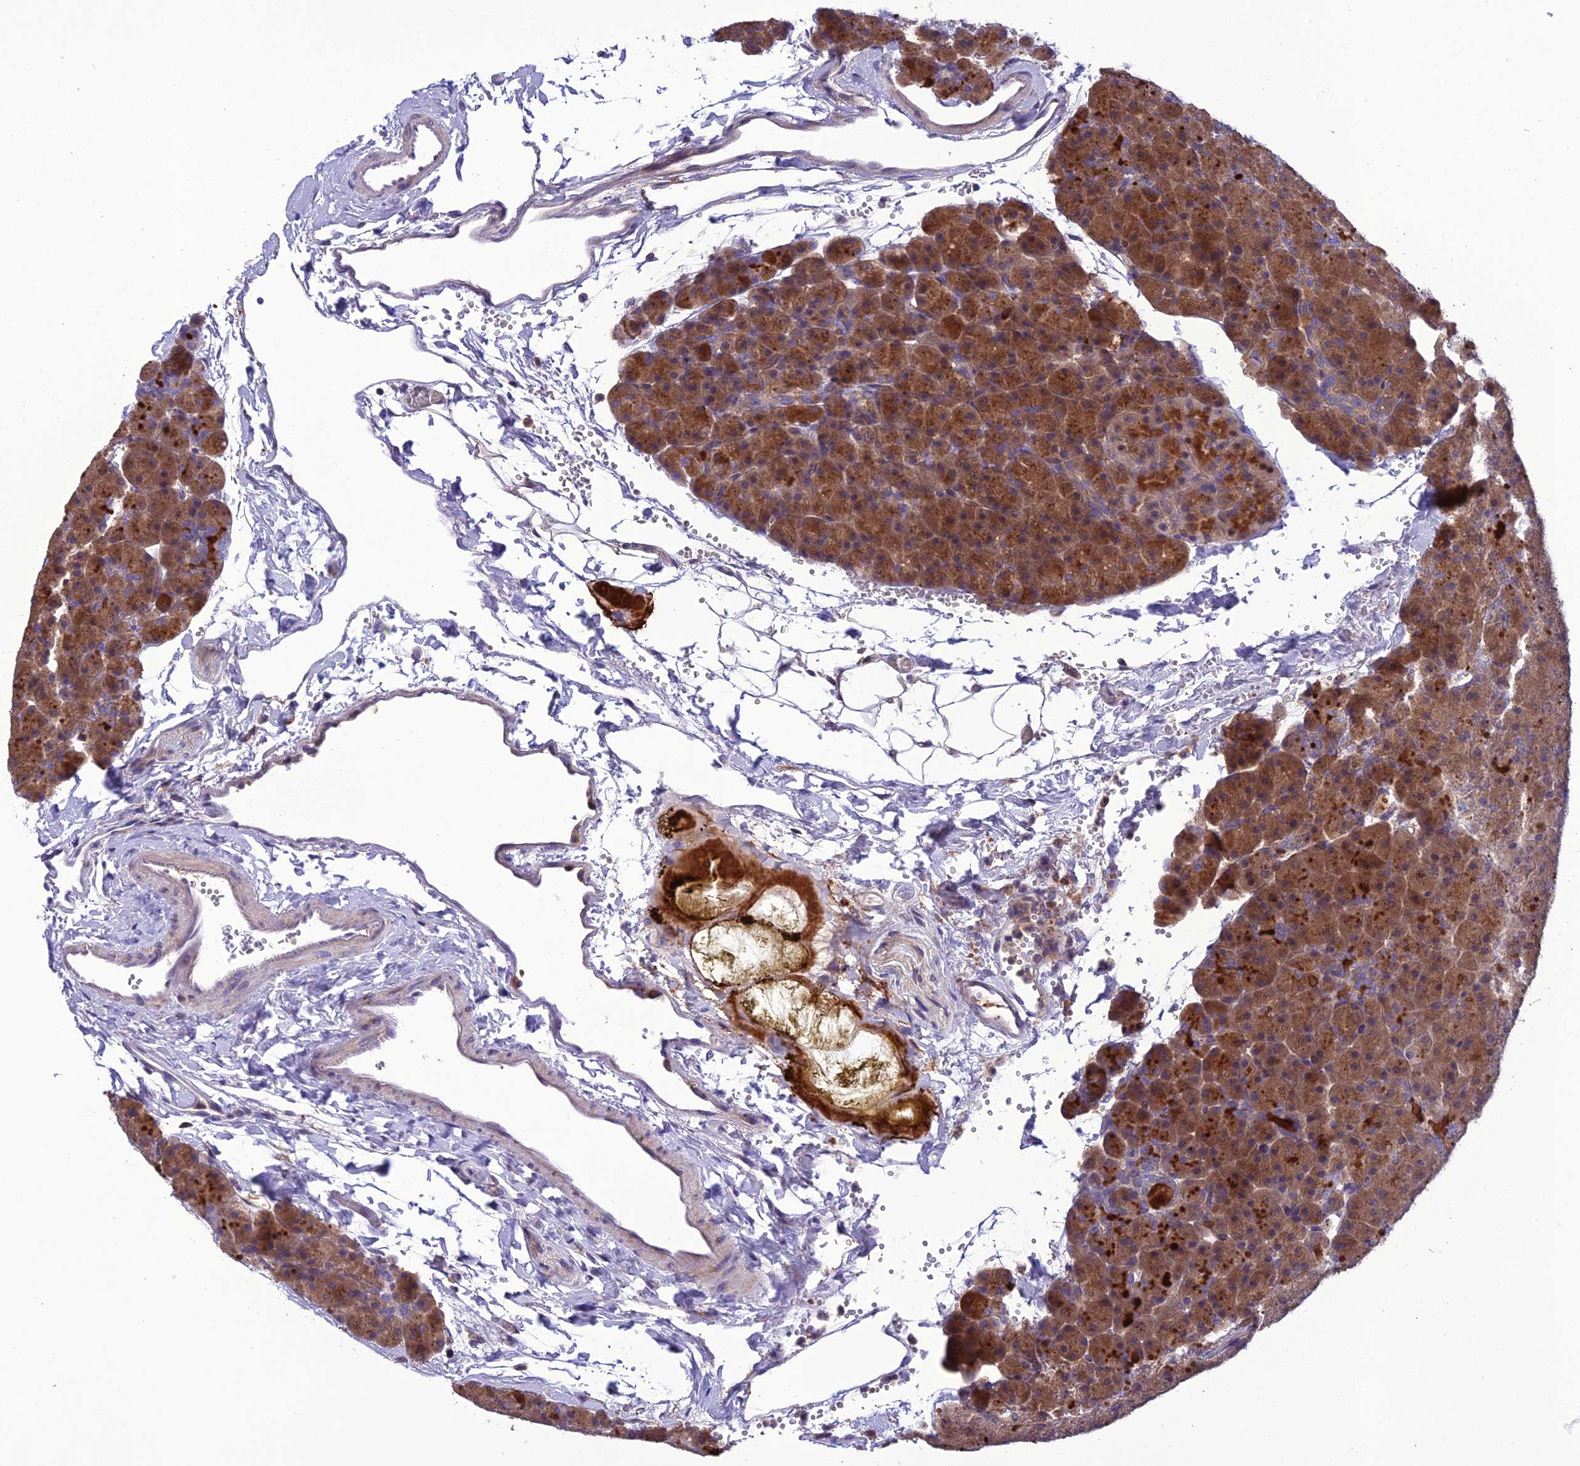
{"staining": {"intensity": "strong", "quantity": ">75%", "location": "cytoplasmic/membranous"}, "tissue": "pancreas", "cell_type": "Exocrine glandular cells", "image_type": "normal", "snomed": [{"axis": "morphology", "description": "Normal tissue, NOS"}, {"axis": "topography", "description": "Pancreas"}], "caption": "About >75% of exocrine glandular cells in benign human pancreas exhibit strong cytoplasmic/membranous protein expression as visualized by brown immunohistochemical staining.", "gene": "GDF6", "patient": {"sex": "male", "age": 36}}